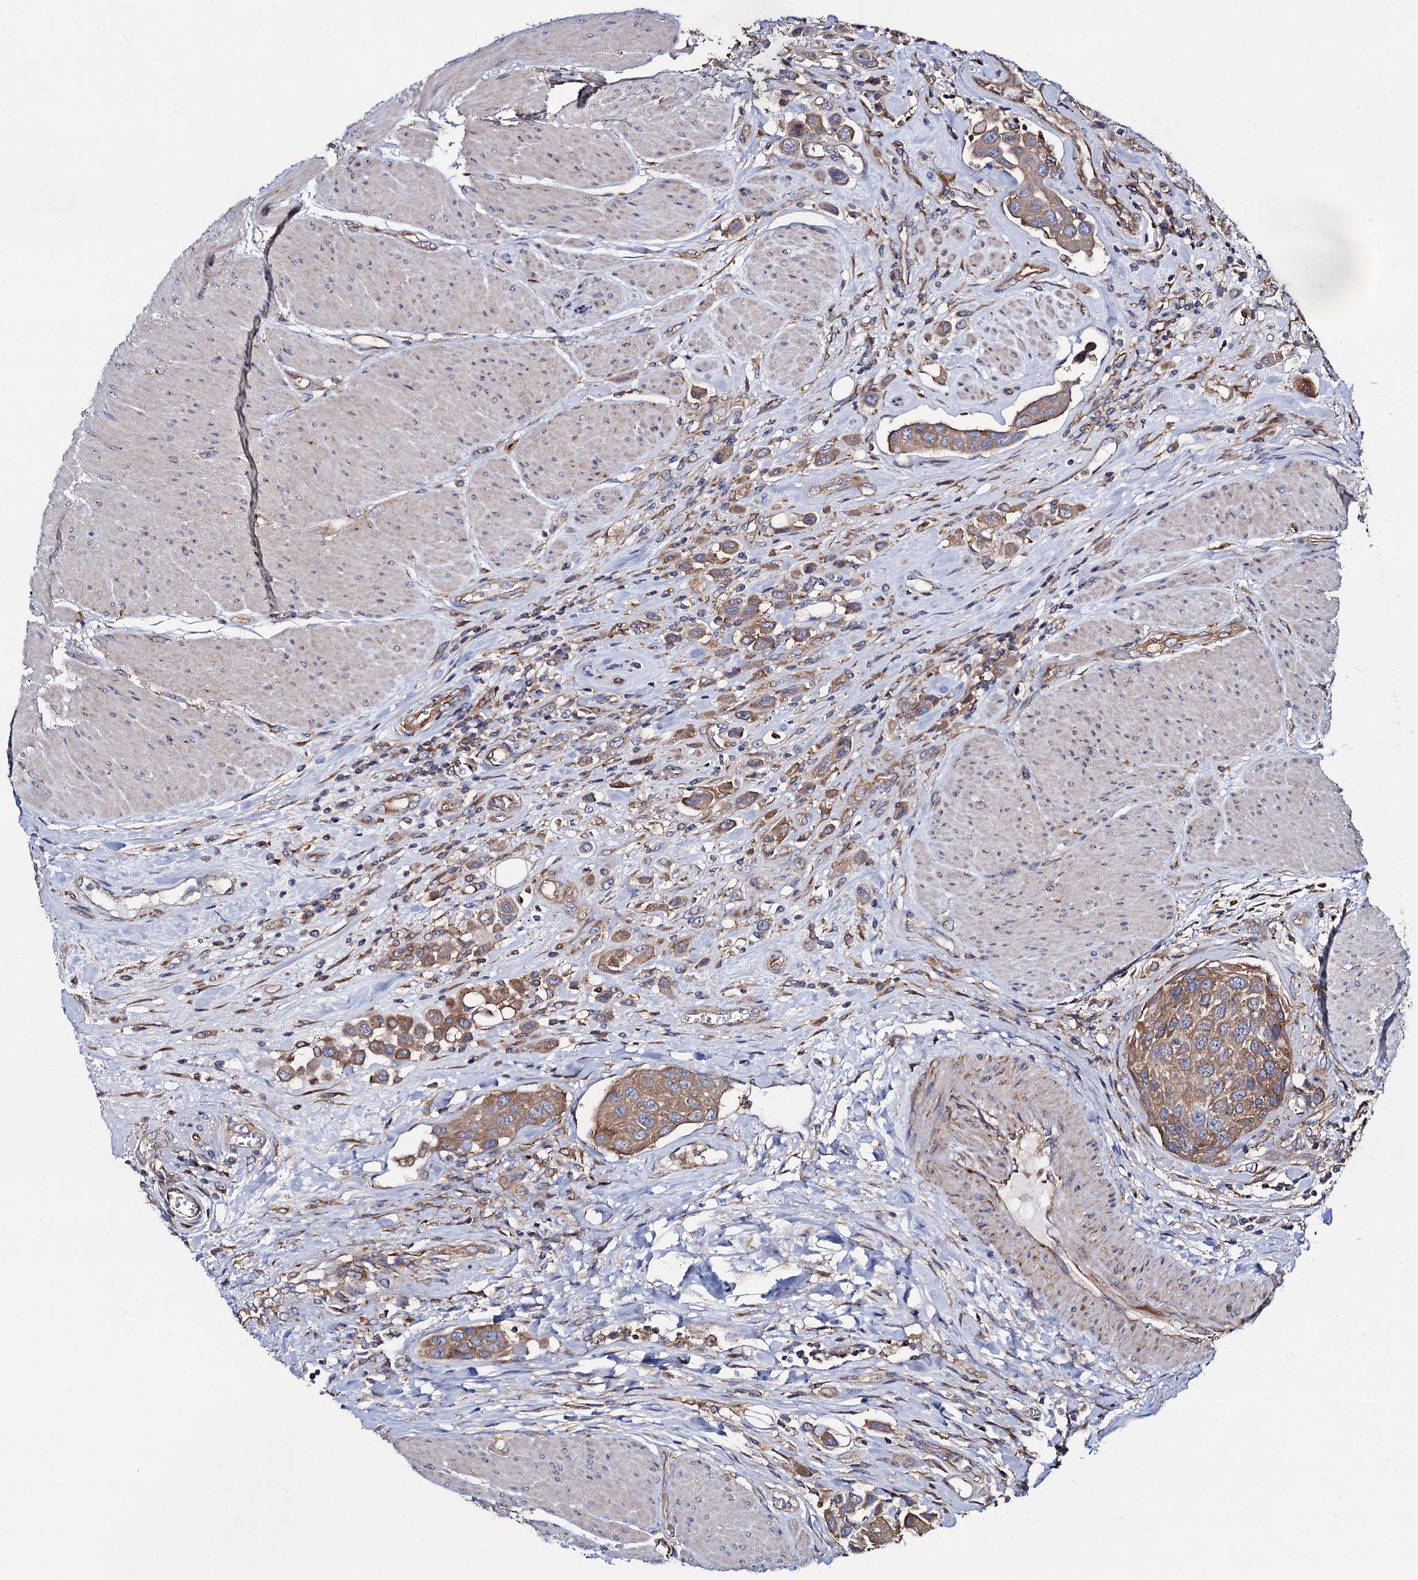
{"staining": {"intensity": "moderate", "quantity": ">75%", "location": "cytoplasmic/membranous"}, "tissue": "urothelial cancer", "cell_type": "Tumor cells", "image_type": "cancer", "snomed": [{"axis": "morphology", "description": "Urothelial carcinoma, High grade"}, {"axis": "topography", "description": "Urinary bladder"}], "caption": "This micrograph demonstrates immunohistochemistry (IHC) staining of urothelial cancer, with medium moderate cytoplasmic/membranous staining in approximately >75% of tumor cells.", "gene": "DYDC1", "patient": {"sex": "male", "age": 50}}